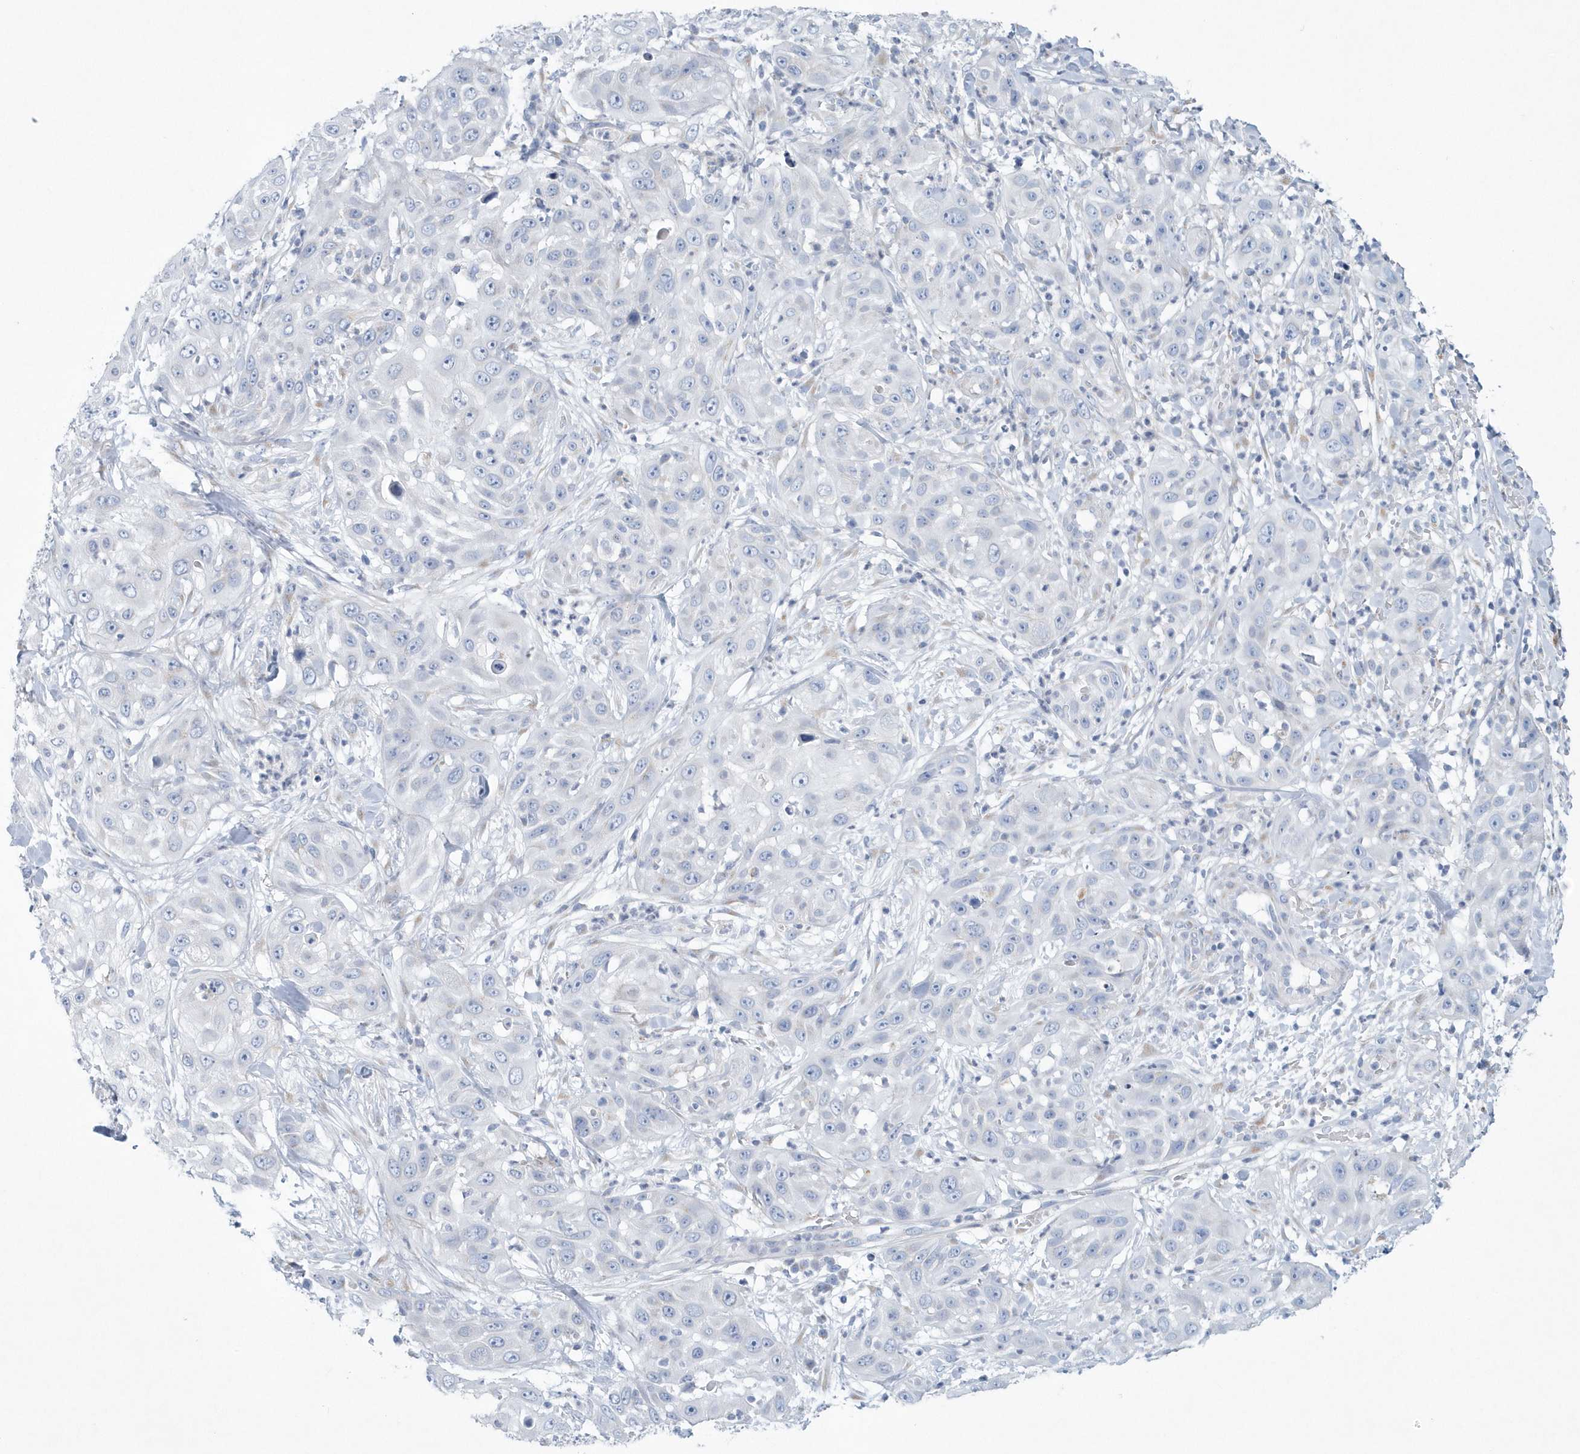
{"staining": {"intensity": "negative", "quantity": "none", "location": "none"}, "tissue": "skin cancer", "cell_type": "Tumor cells", "image_type": "cancer", "snomed": [{"axis": "morphology", "description": "Squamous cell carcinoma, NOS"}, {"axis": "topography", "description": "Skin"}], "caption": "An immunohistochemistry image of skin cancer is shown. There is no staining in tumor cells of skin cancer.", "gene": "SPATA18", "patient": {"sex": "female", "age": 44}}